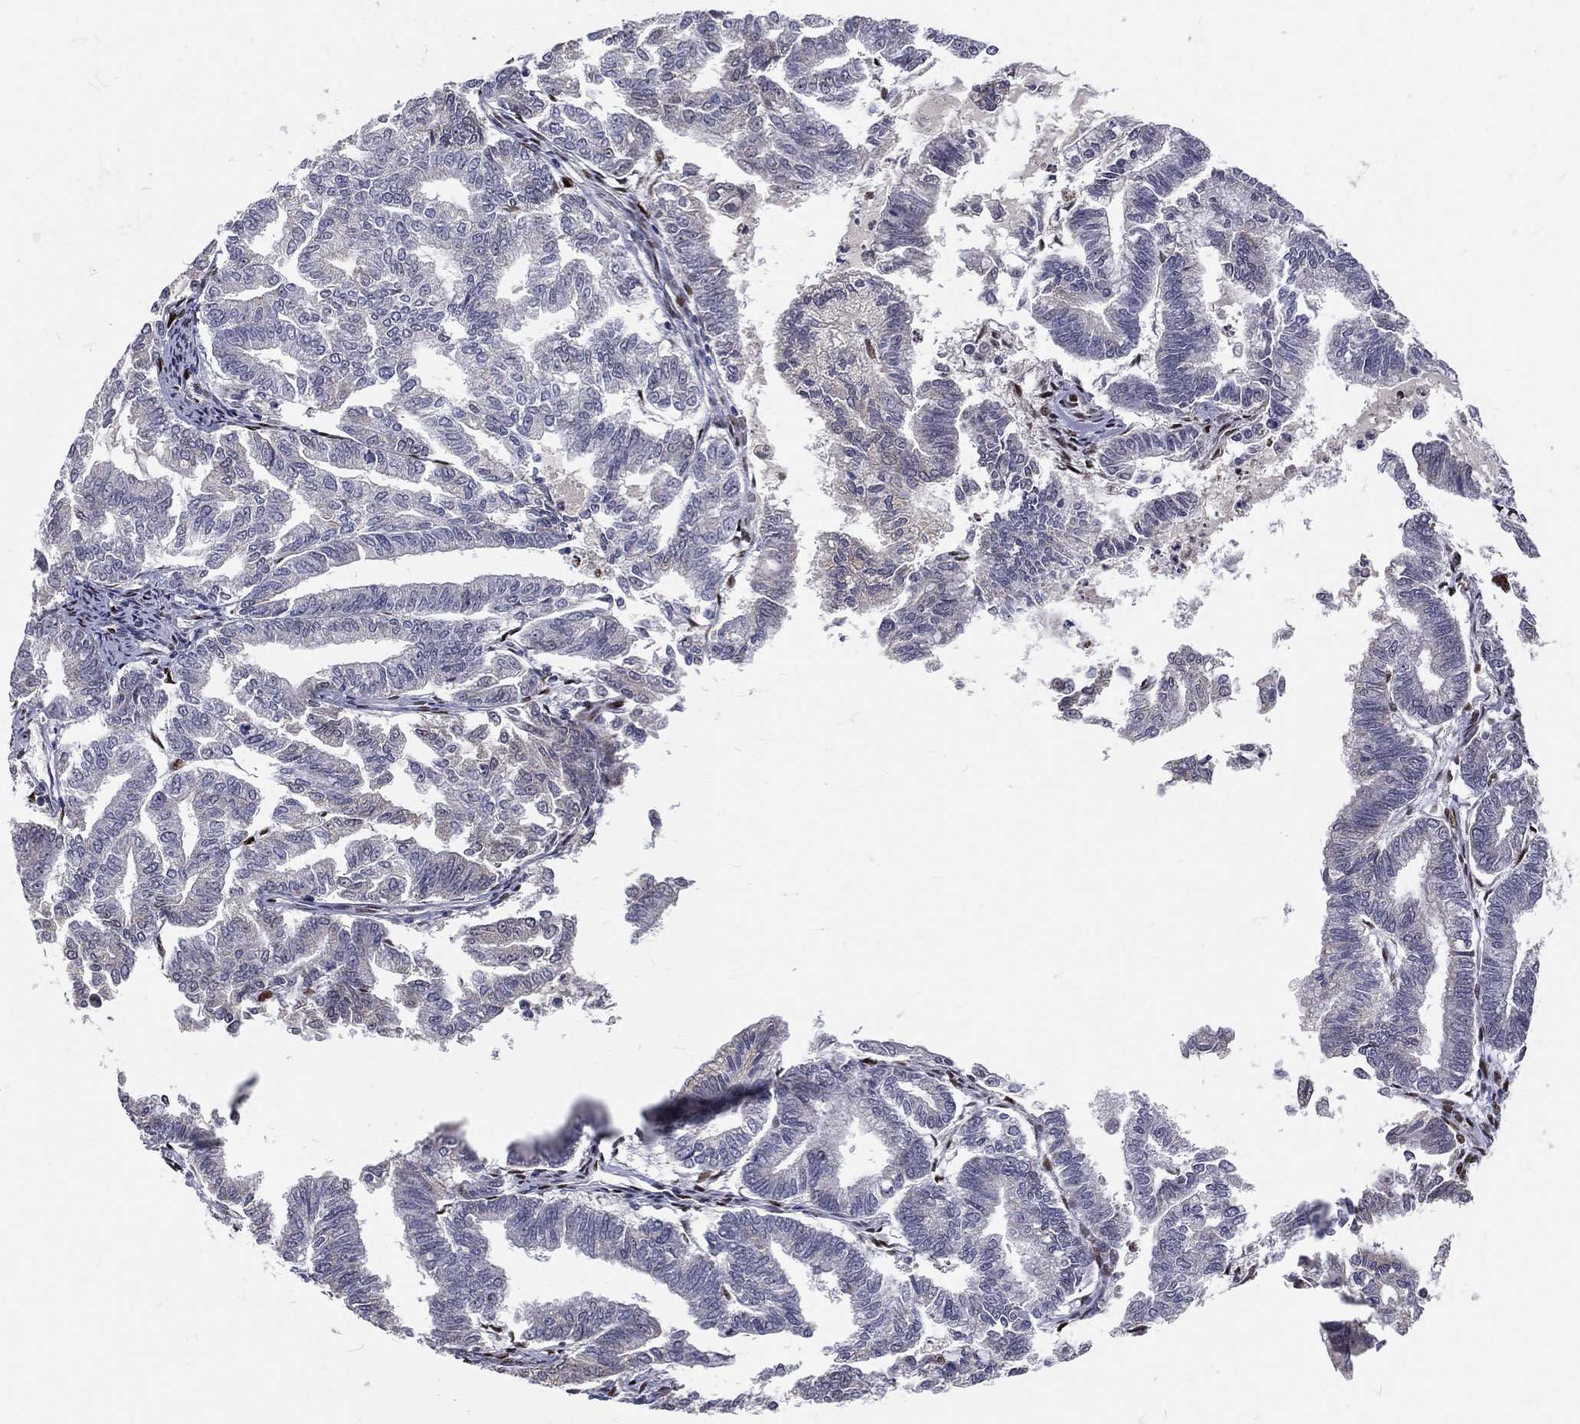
{"staining": {"intensity": "negative", "quantity": "none", "location": "none"}, "tissue": "endometrial cancer", "cell_type": "Tumor cells", "image_type": "cancer", "snomed": [{"axis": "morphology", "description": "Adenocarcinoma, NOS"}, {"axis": "topography", "description": "Endometrium"}], "caption": "The photomicrograph exhibits no staining of tumor cells in endometrial cancer.", "gene": "ZEB1", "patient": {"sex": "female", "age": 79}}